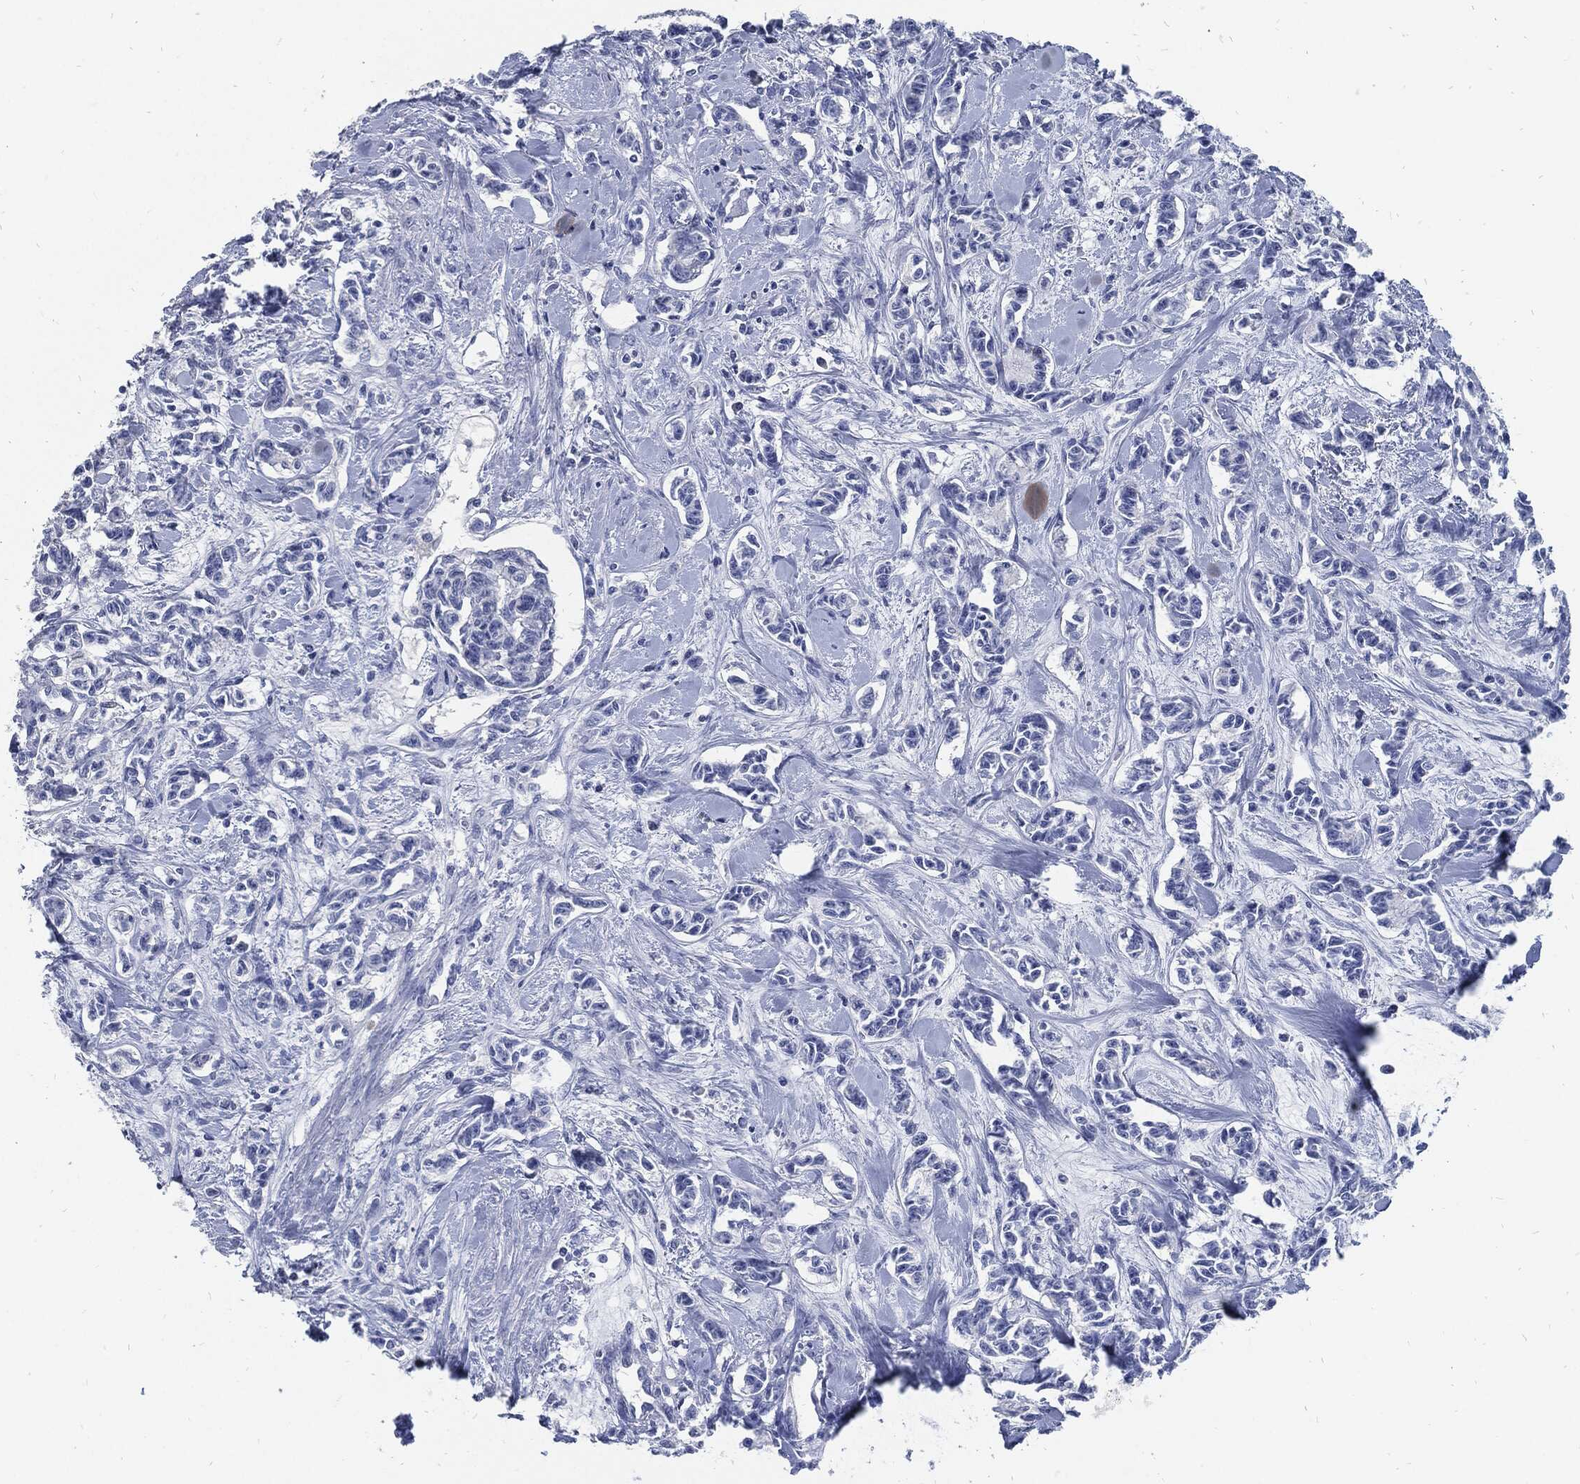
{"staining": {"intensity": "negative", "quantity": "none", "location": "none"}, "tissue": "carcinoid", "cell_type": "Tumor cells", "image_type": "cancer", "snomed": [{"axis": "morphology", "description": "Carcinoid, malignant, NOS"}, {"axis": "topography", "description": "Kidney"}], "caption": "DAB (3,3'-diaminobenzidine) immunohistochemical staining of malignant carcinoid demonstrates no significant expression in tumor cells.", "gene": "FABP4", "patient": {"sex": "female", "age": 41}}